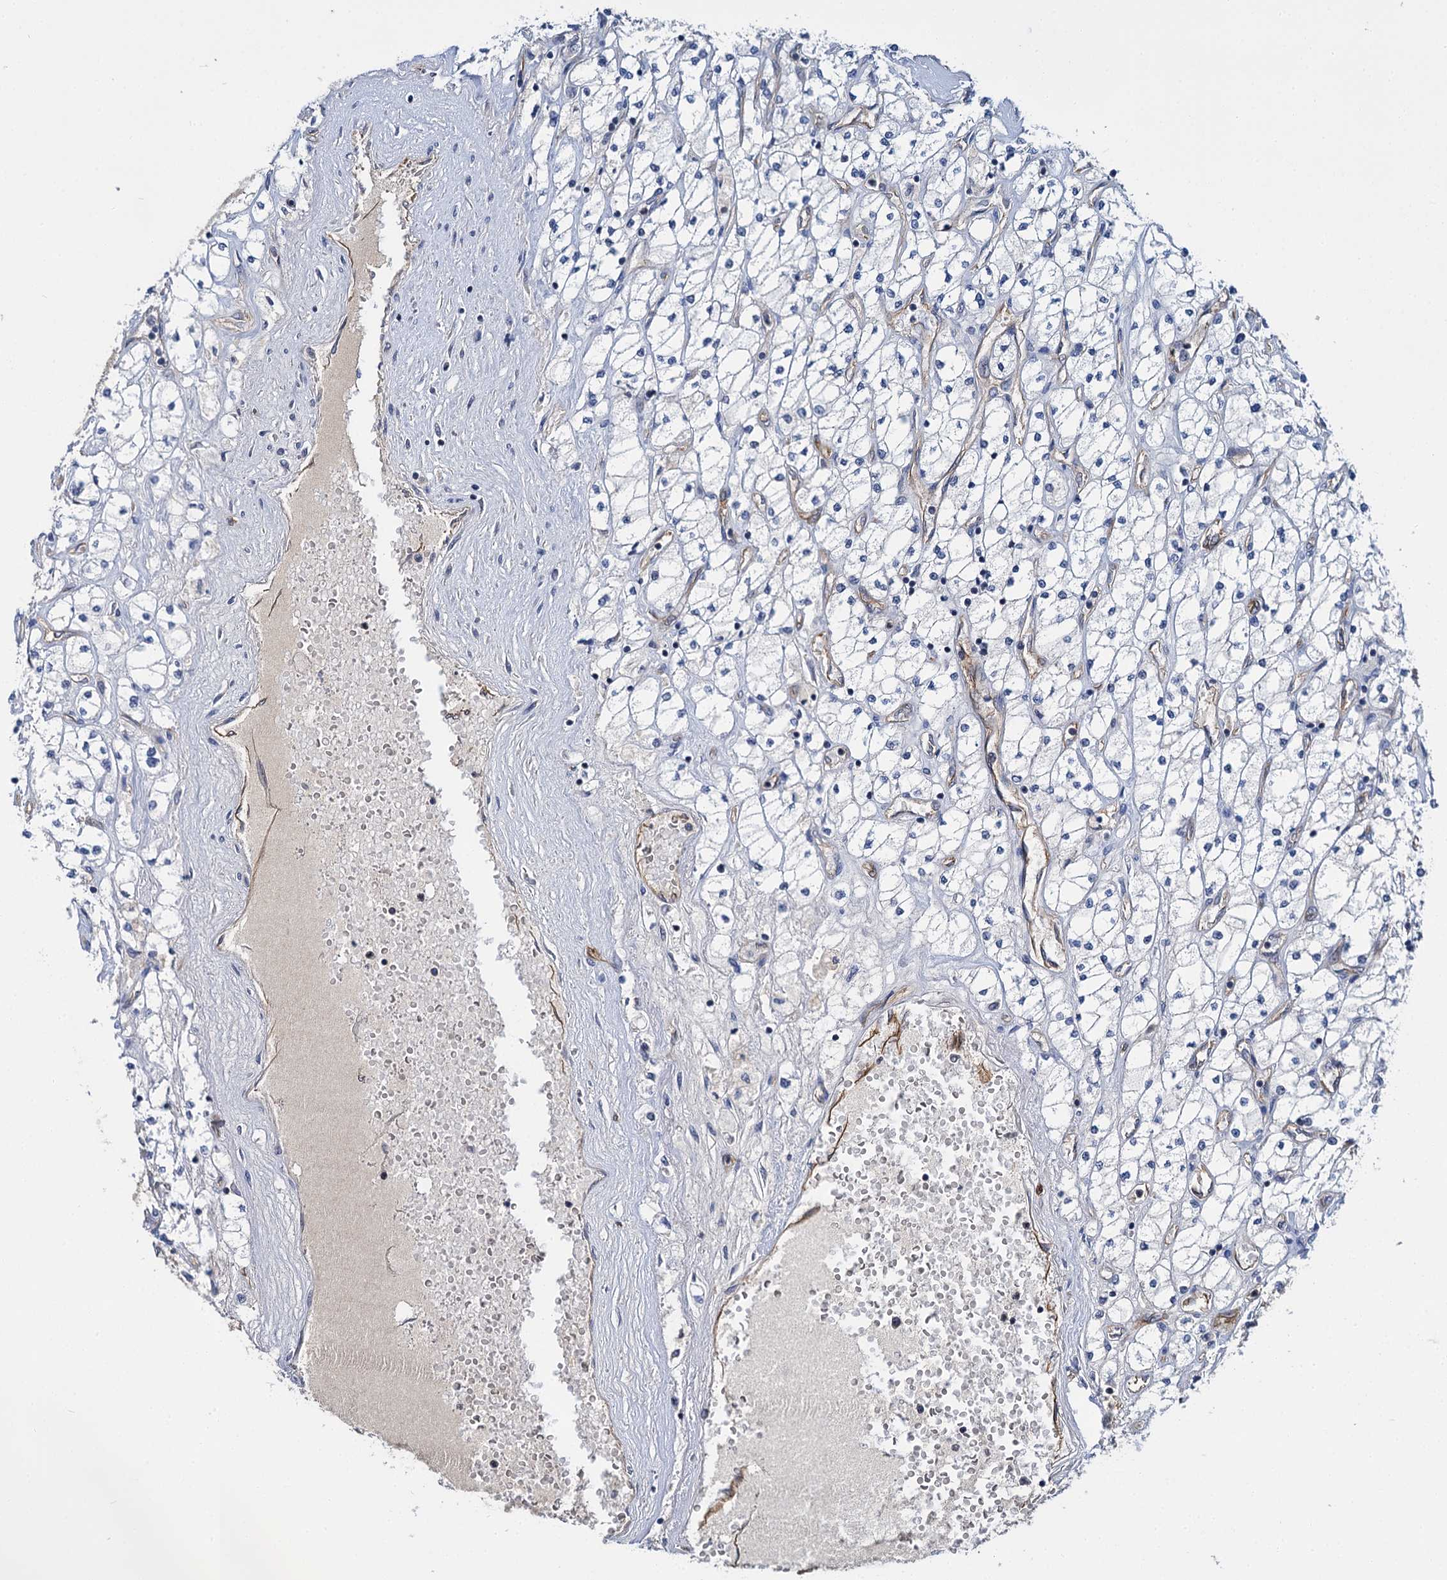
{"staining": {"intensity": "negative", "quantity": "none", "location": "none"}, "tissue": "renal cancer", "cell_type": "Tumor cells", "image_type": "cancer", "snomed": [{"axis": "morphology", "description": "Adenocarcinoma, NOS"}, {"axis": "topography", "description": "Kidney"}], "caption": "Immunohistochemical staining of human renal cancer shows no significant positivity in tumor cells.", "gene": "ABLIM1", "patient": {"sex": "male", "age": 80}}